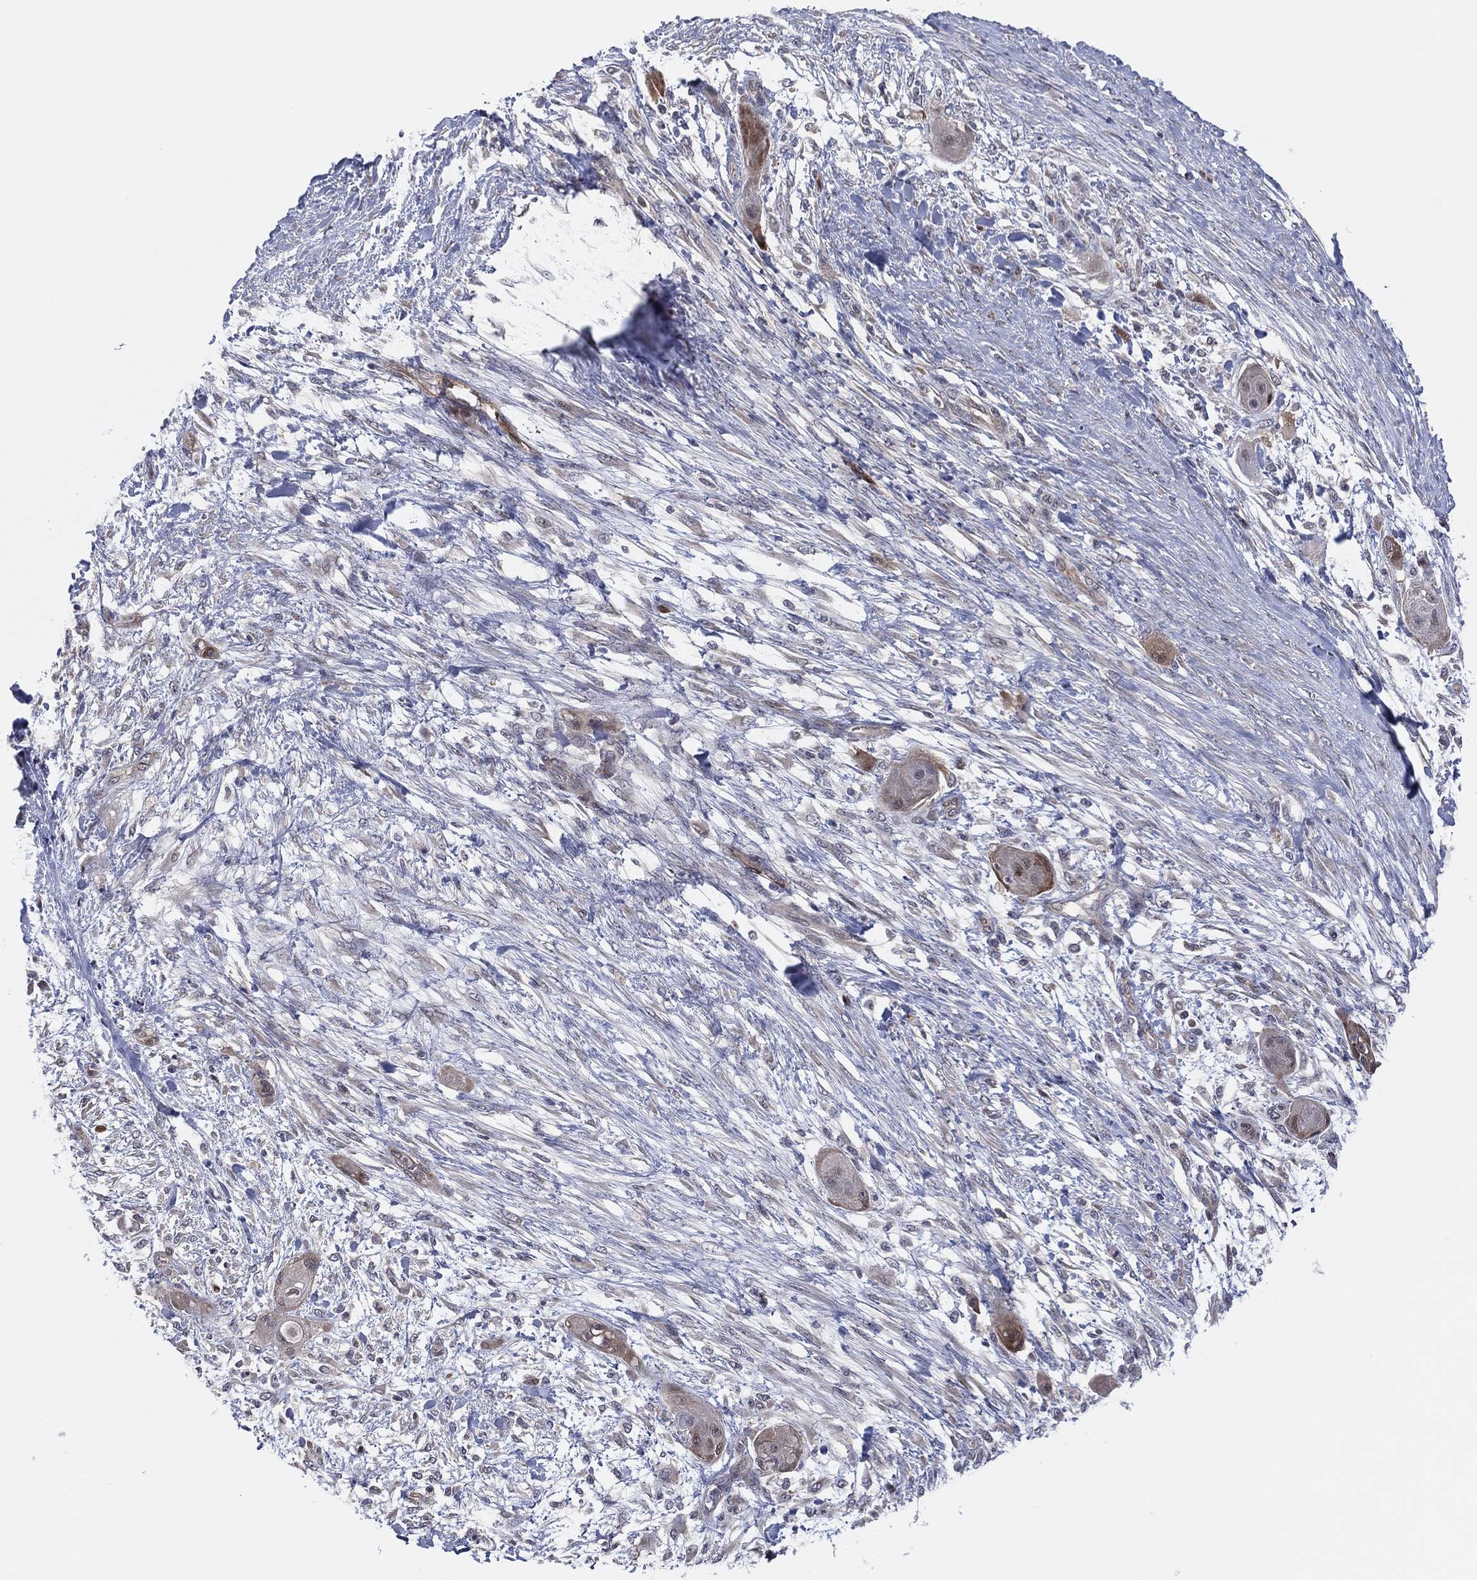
{"staining": {"intensity": "weak", "quantity": "25%-75%", "location": "cytoplasmic/membranous"}, "tissue": "skin cancer", "cell_type": "Tumor cells", "image_type": "cancer", "snomed": [{"axis": "morphology", "description": "Squamous cell carcinoma, NOS"}, {"axis": "topography", "description": "Skin"}], "caption": "Skin squamous cell carcinoma stained for a protein displays weak cytoplasmic/membranous positivity in tumor cells.", "gene": "SNCG", "patient": {"sex": "male", "age": 62}}